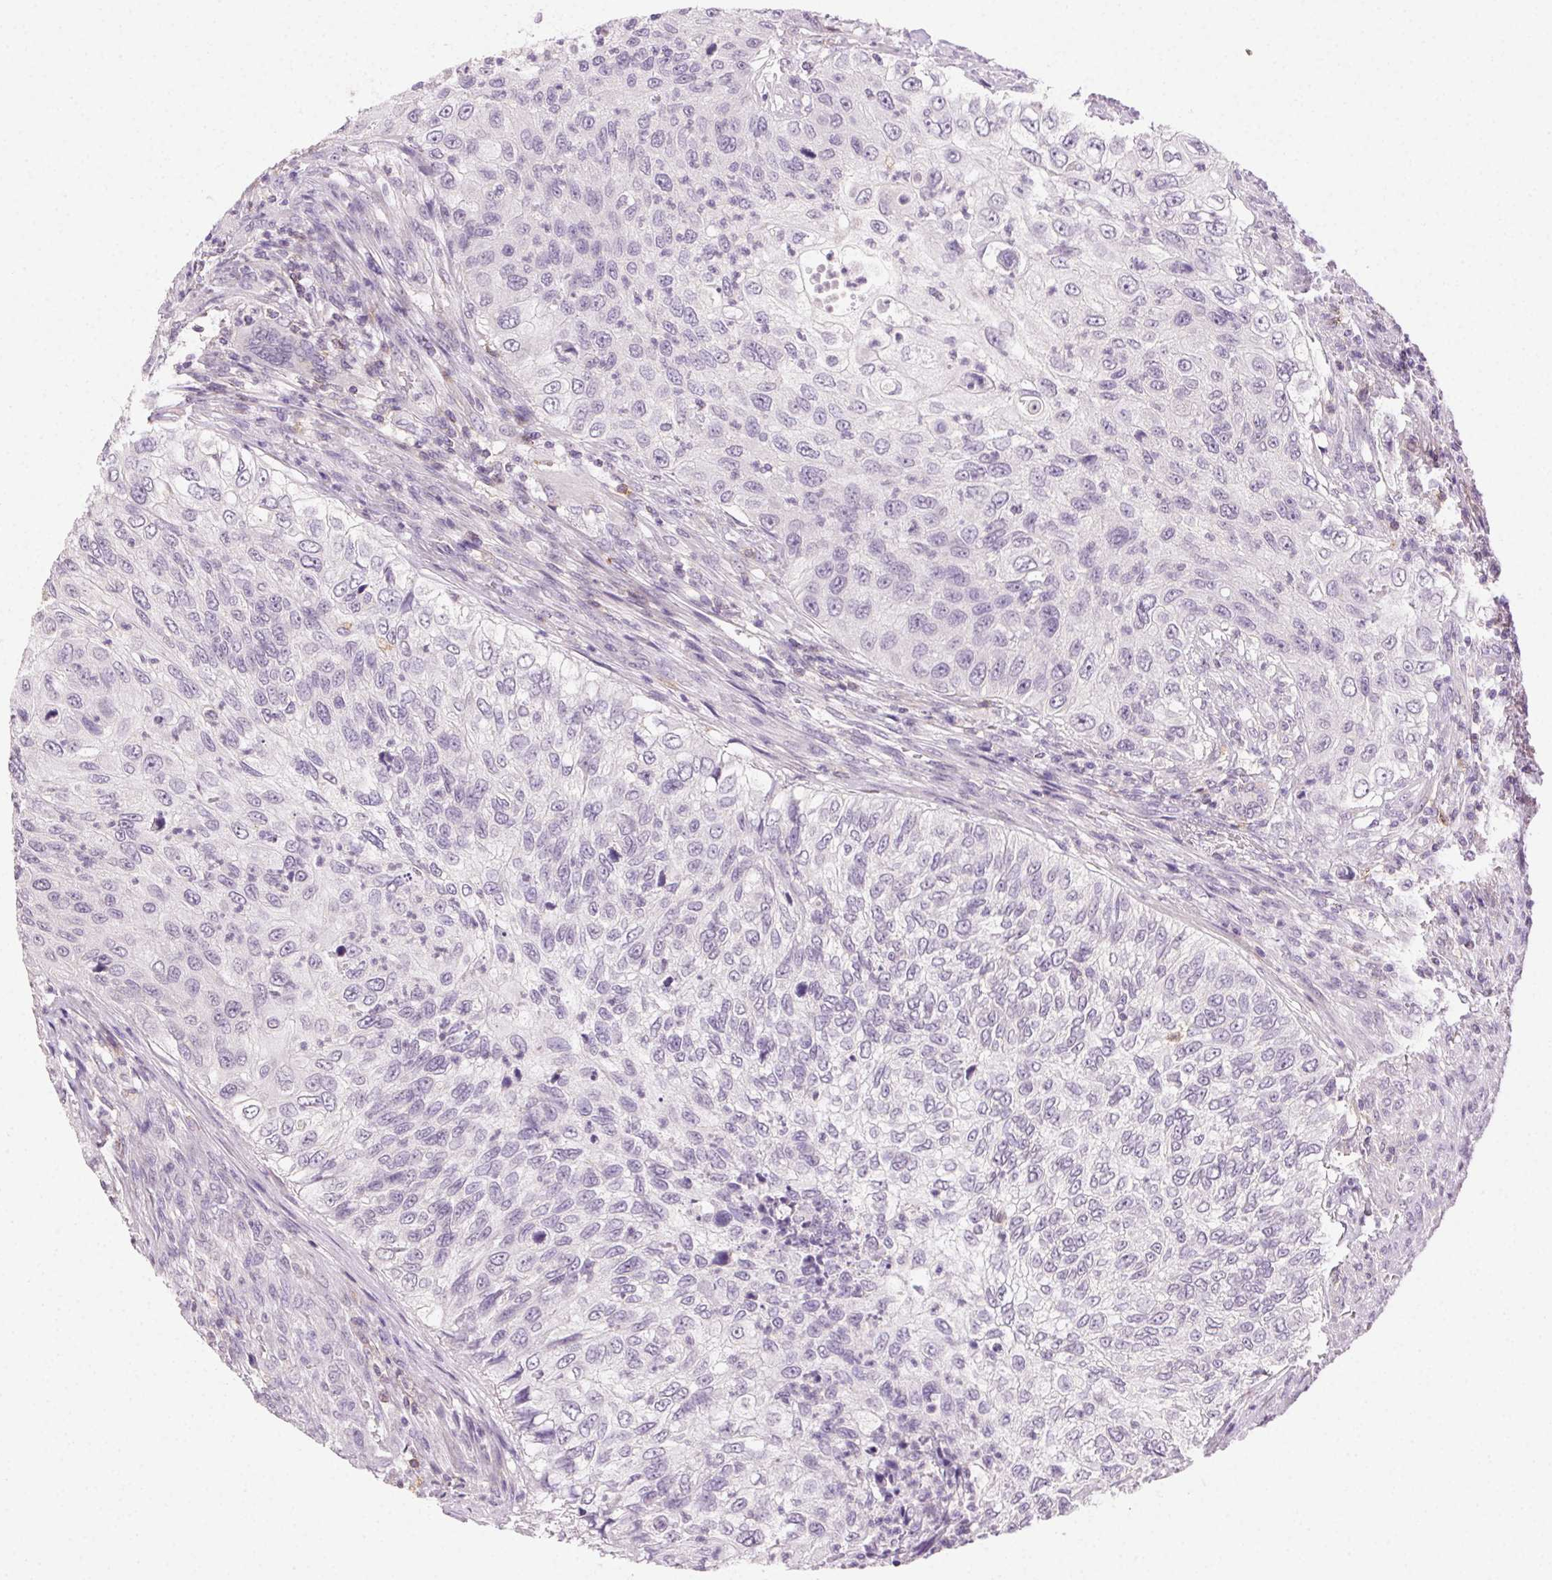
{"staining": {"intensity": "negative", "quantity": "none", "location": "none"}, "tissue": "urothelial cancer", "cell_type": "Tumor cells", "image_type": "cancer", "snomed": [{"axis": "morphology", "description": "Urothelial carcinoma, High grade"}, {"axis": "topography", "description": "Urinary bladder"}], "caption": "Urothelial cancer was stained to show a protein in brown. There is no significant expression in tumor cells. (Immunohistochemistry (ihc), brightfield microscopy, high magnification).", "gene": "AKAP5", "patient": {"sex": "female", "age": 60}}